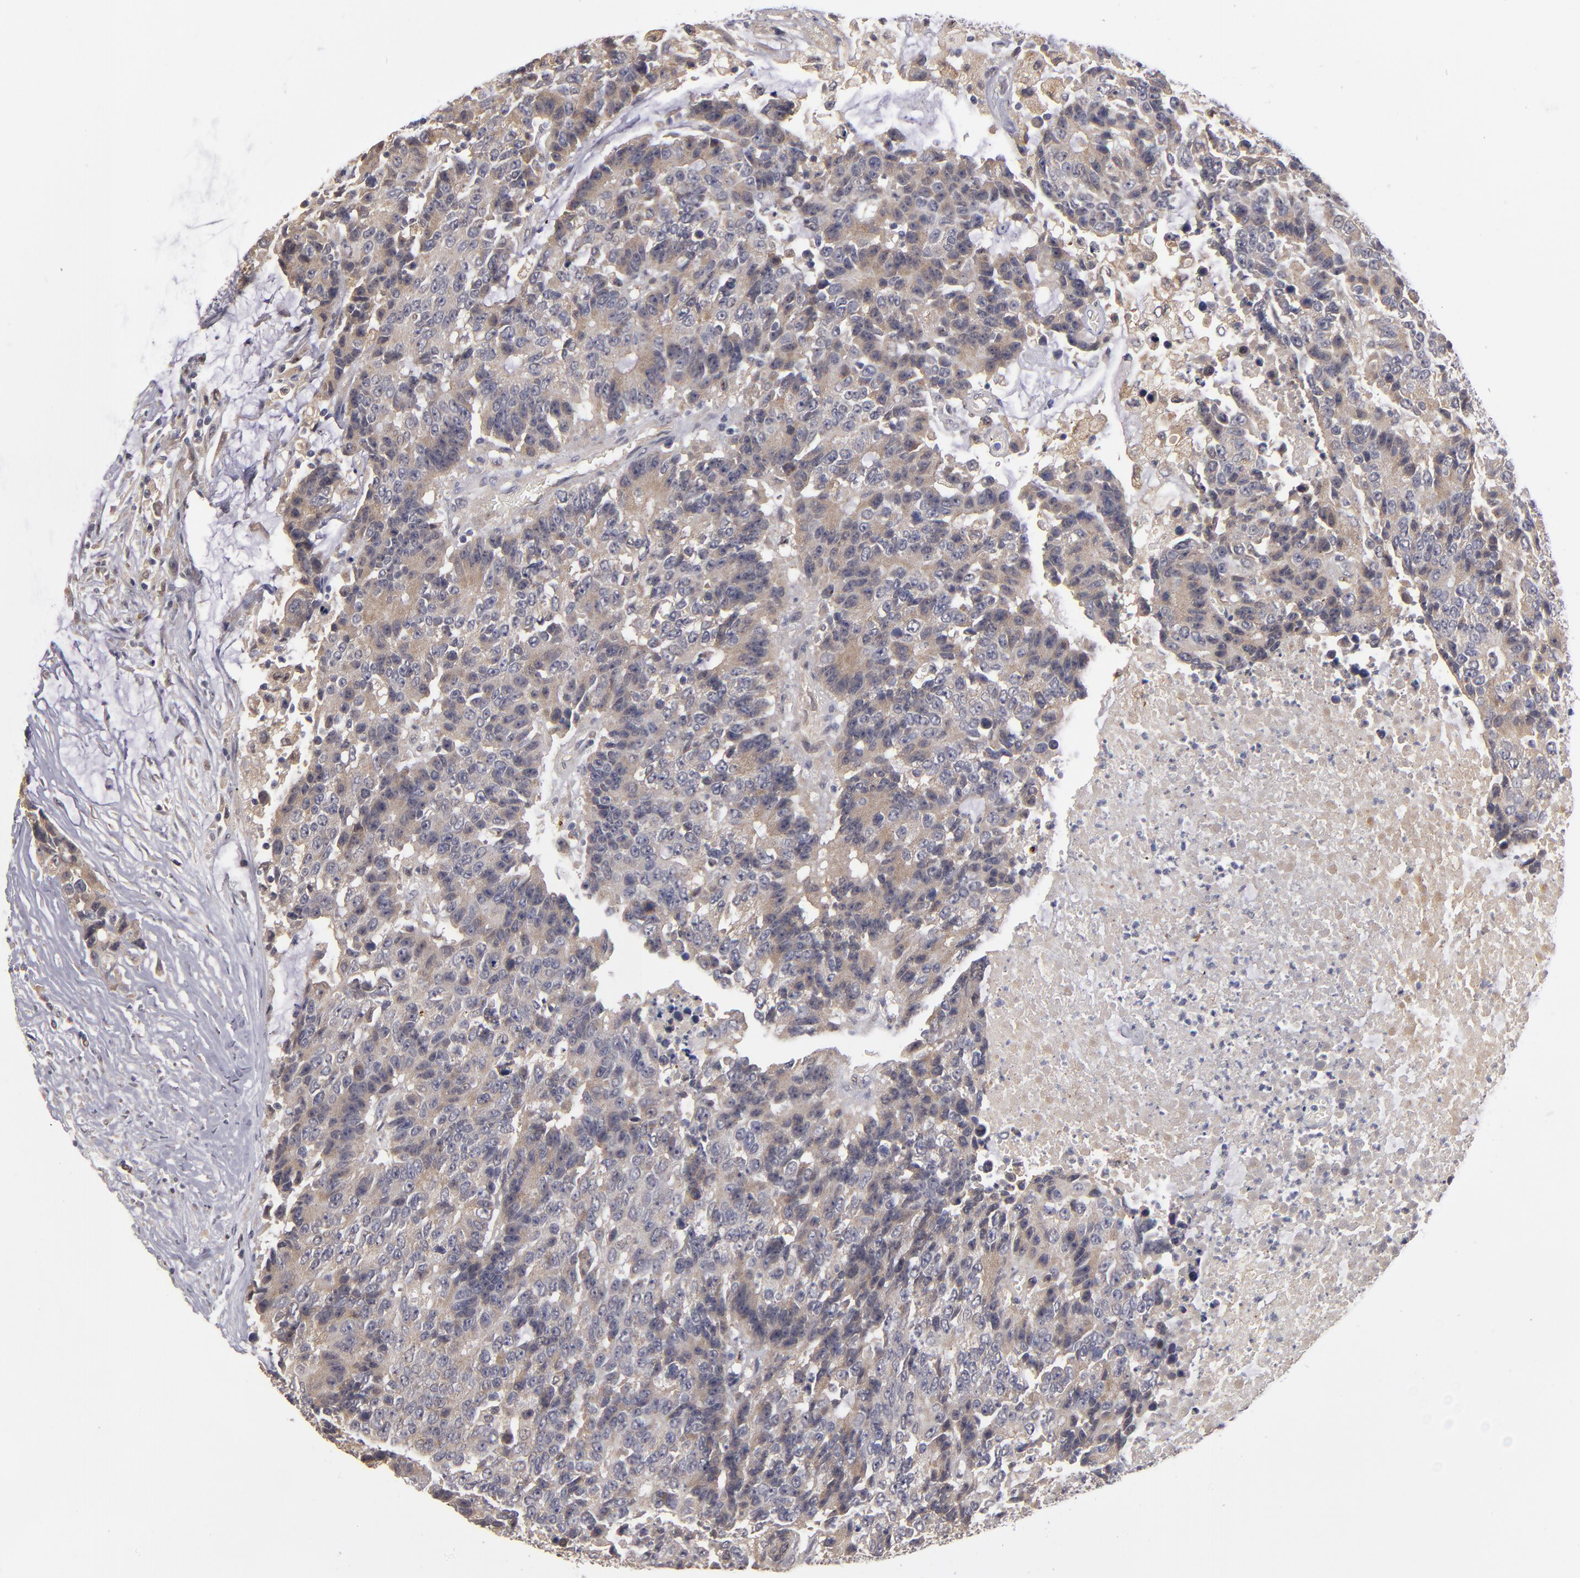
{"staining": {"intensity": "moderate", "quantity": ">75%", "location": "cytoplasmic/membranous"}, "tissue": "colorectal cancer", "cell_type": "Tumor cells", "image_type": "cancer", "snomed": [{"axis": "morphology", "description": "Adenocarcinoma, NOS"}, {"axis": "topography", "description": "Colon"}], "caption": "A medium amount of moderate cytoplasmic/membranous staining is present in about >75% of tumor cells in colorectal cancer (adenocarcinoma) tissue.", "gene": "EXD2", "patient": {"sex": "female", "age": 86}}